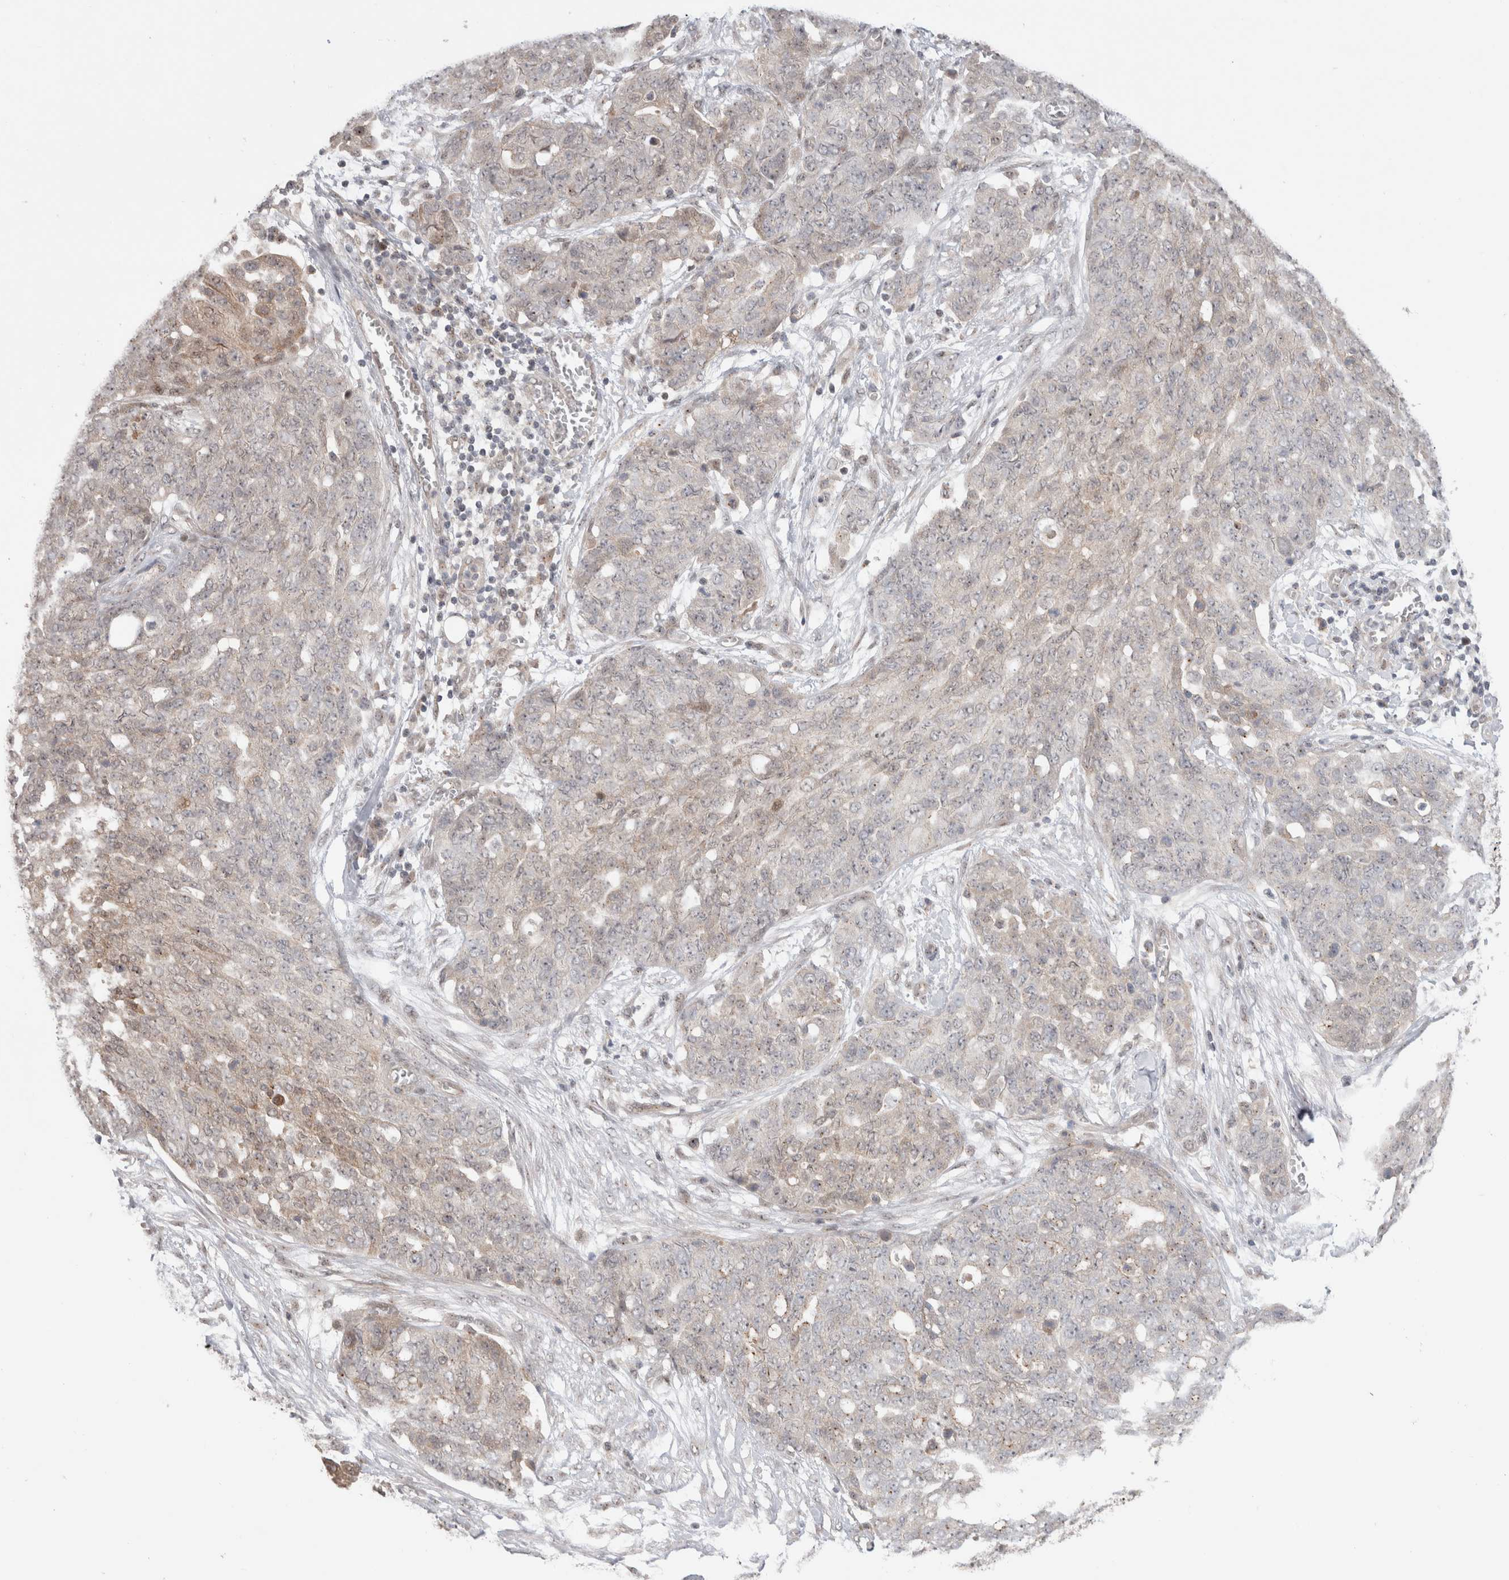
{"staining": {"intensity": "weak", "quantity": "<25%", "location": "cytoplasmic/membranous"}, "tissue": "ovarian cancer", "cell_type": "Tumor cells", "image_type": "cancer", "snomed": [{"axis": "morphology", "description": "Cystadenocarcinoma, serous, NOS"}, {"axis": "topography", "description": "Soft tissue"}, {"axis": "topography", "description": "Ovary"}], "caption": "DAB (3,3'-diaminobenzidine) immunohistochemical staining of ovarian cancer (serous cystadenocarcinoma) reveals no significant positivity in tumor cells.", "gene": "SLC29A1", "patient": {"sex": "female", "age": 57}}